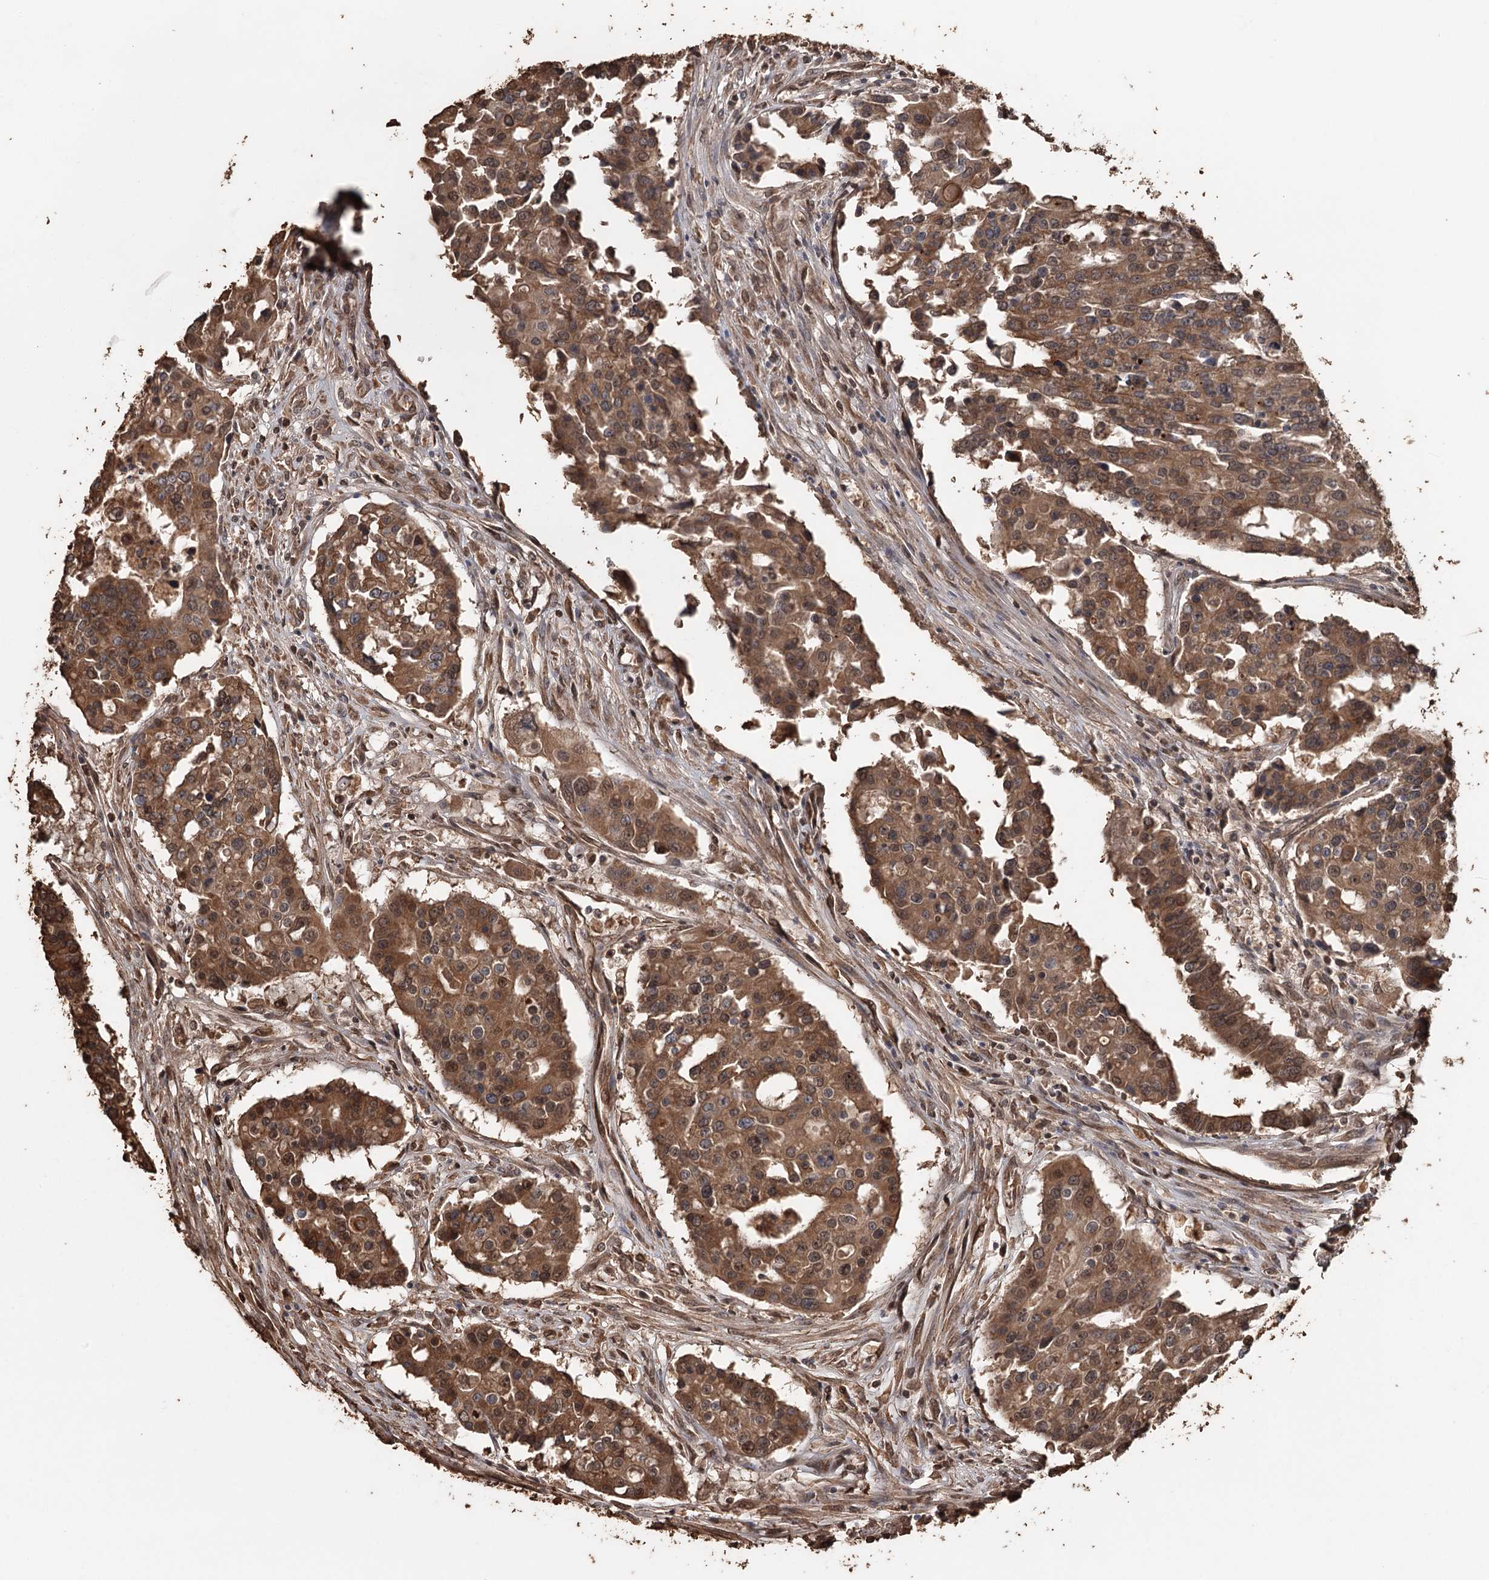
{"staining": {"intensity": "strong", "quantity": ">75%", "location": "cytoplasmic/membranous"}, "tissue": "colorectal cancer", "cell_type": "Tumor cells", "image_type": "cancer", "snomed": [{"axis": "morphology", "description": "Adenocarcinoma, NOS"}, {"axis": "topography", "description": "Colon"}], "caption": "Colorectal cancer stained with a protein marker demonstrates strong staining in tumor cells.", "gene": "SYVN1", "patient": {"sex": "male", "age": 77}}